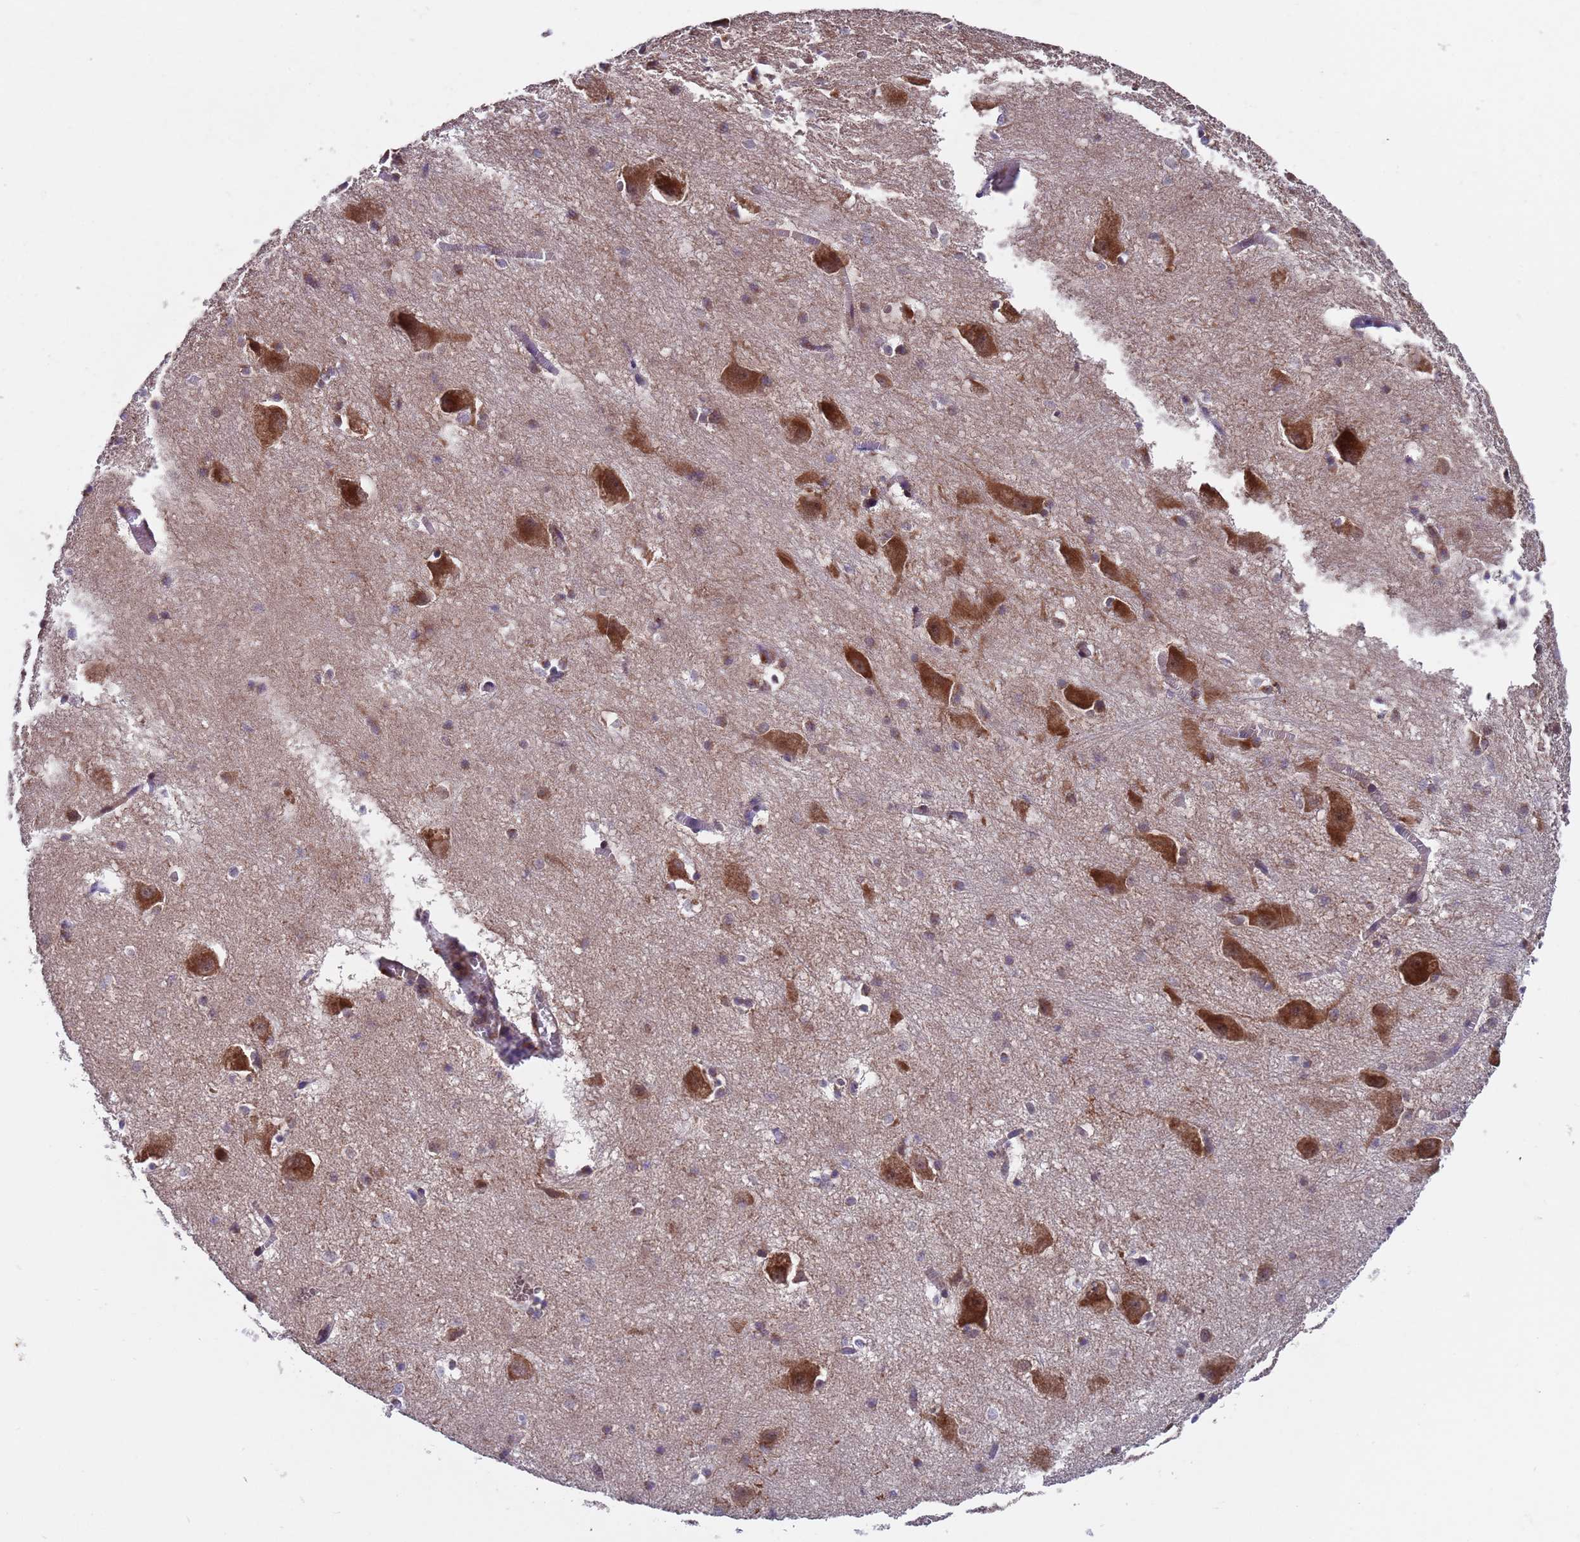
{"staining": {"intensity": "moderate", "quantity": "<25%", "location": "cytoplasmic/membranous"}, "tissue": "caudate", "cell_type": "Glial cells", "image_type": "normal", "snomed": [{"axis": "morphology", "description": "Normal tissue, NOS"}, {"axis": "topography", "description": "Lateral ventricle wall"}], "caption": "Protein staining of normal caudate demonstrates moderate cytoplasmic/membranous staining in approximately <25% of glial cells.", "gene": "TSR3", "patient": {"sex": "male", "age": 37}}